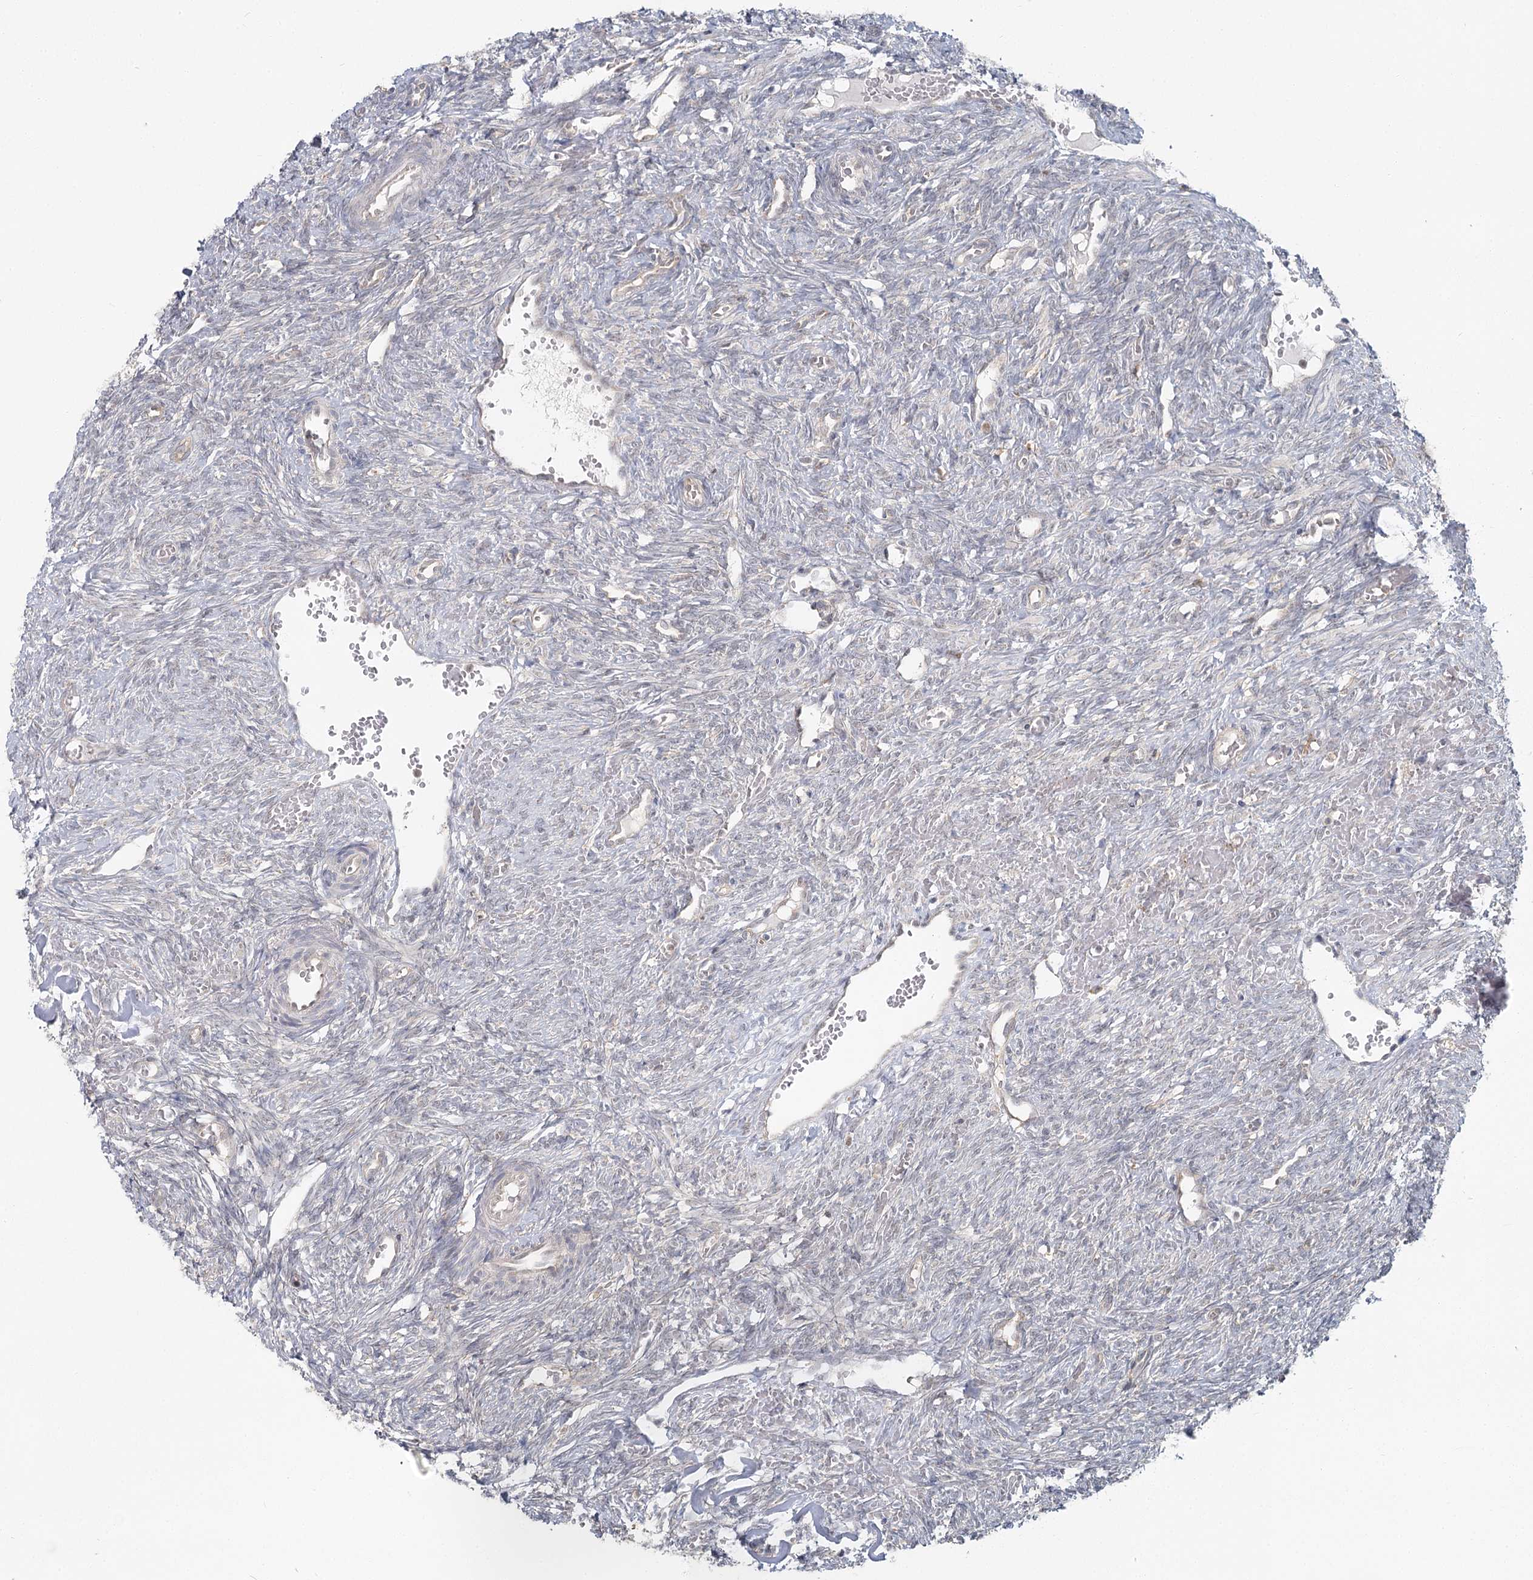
{"staining": {"intensity": "moderate", "quantity": ">75%", "location": "cytoplasmic/membranous"}, "tissue": "ovary", "cell_type": "Follicle cells", "image_type": "normal", "snomed": [{"axis": "morphology", "description": "Normal tissue, NOS"}, {"axis": "topography", "description": "Ovary"}], "caption": "A micrograph of ovary stained for a protein shows moderate cytoplasmic/membranous brown staining in follicle cells. Nuclei are stained in blue.", "gene": "THNSL1", "patient": {"sex": "female", "age": 41}}